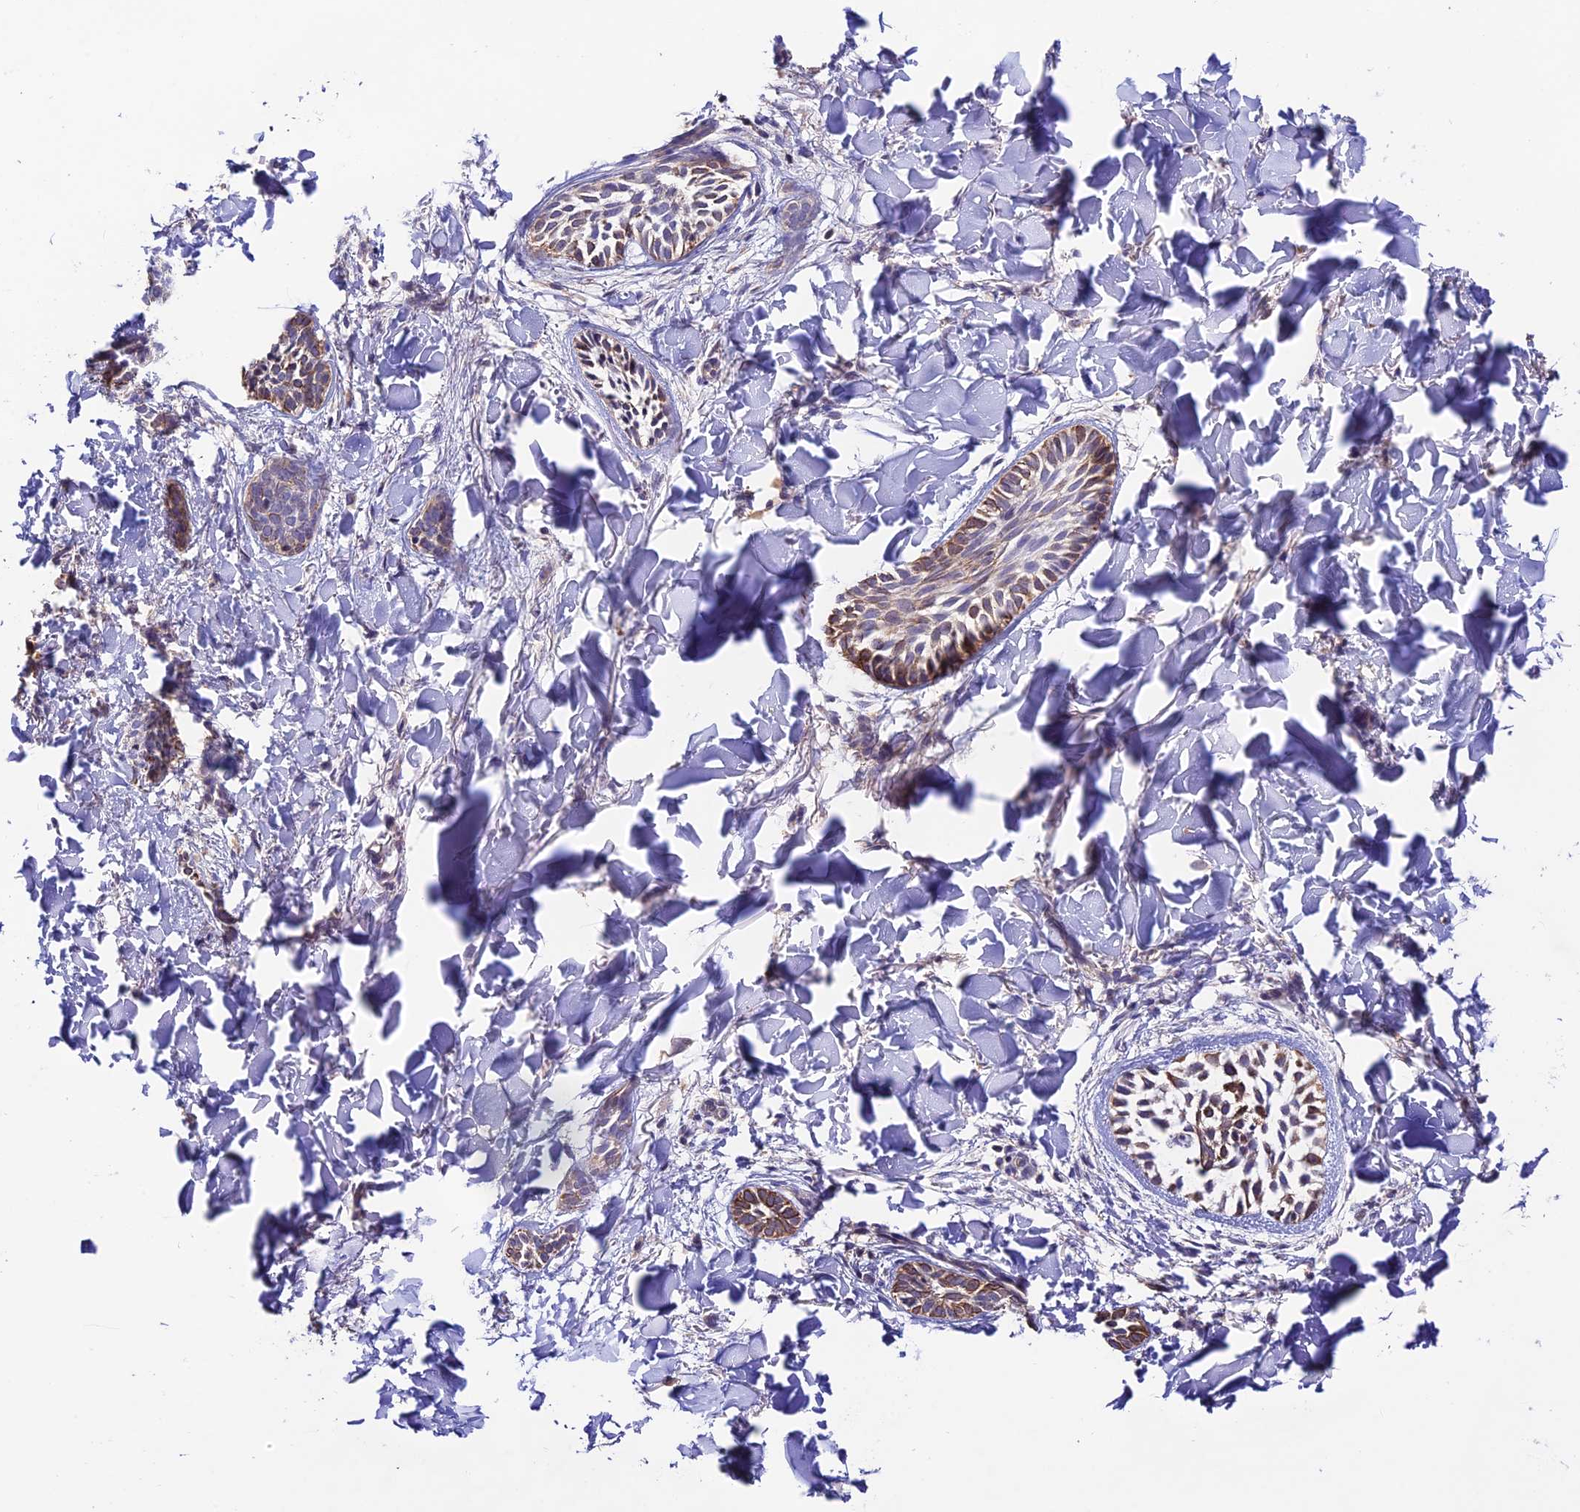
{"staining": {"intensity": "moderate", "quantity": ">75%", "location": "cytoplasmic/membranous"}, "tissue": "skin cancer", "cell_type": "Tumor cells", "image_type": "cancer", "snomed": [{"axis": "morphology", "description": "Basal cell carcinoma"}, {"axis": "topography", "description": "Skin"}], "caption": "Skin basal cell carcinoma stained for a protein demonstrates moderate cytoplasmic/membranous positivity in tumor cells.", "gene": "BRME1", "patient": {"sex": "female", "age": 59}}